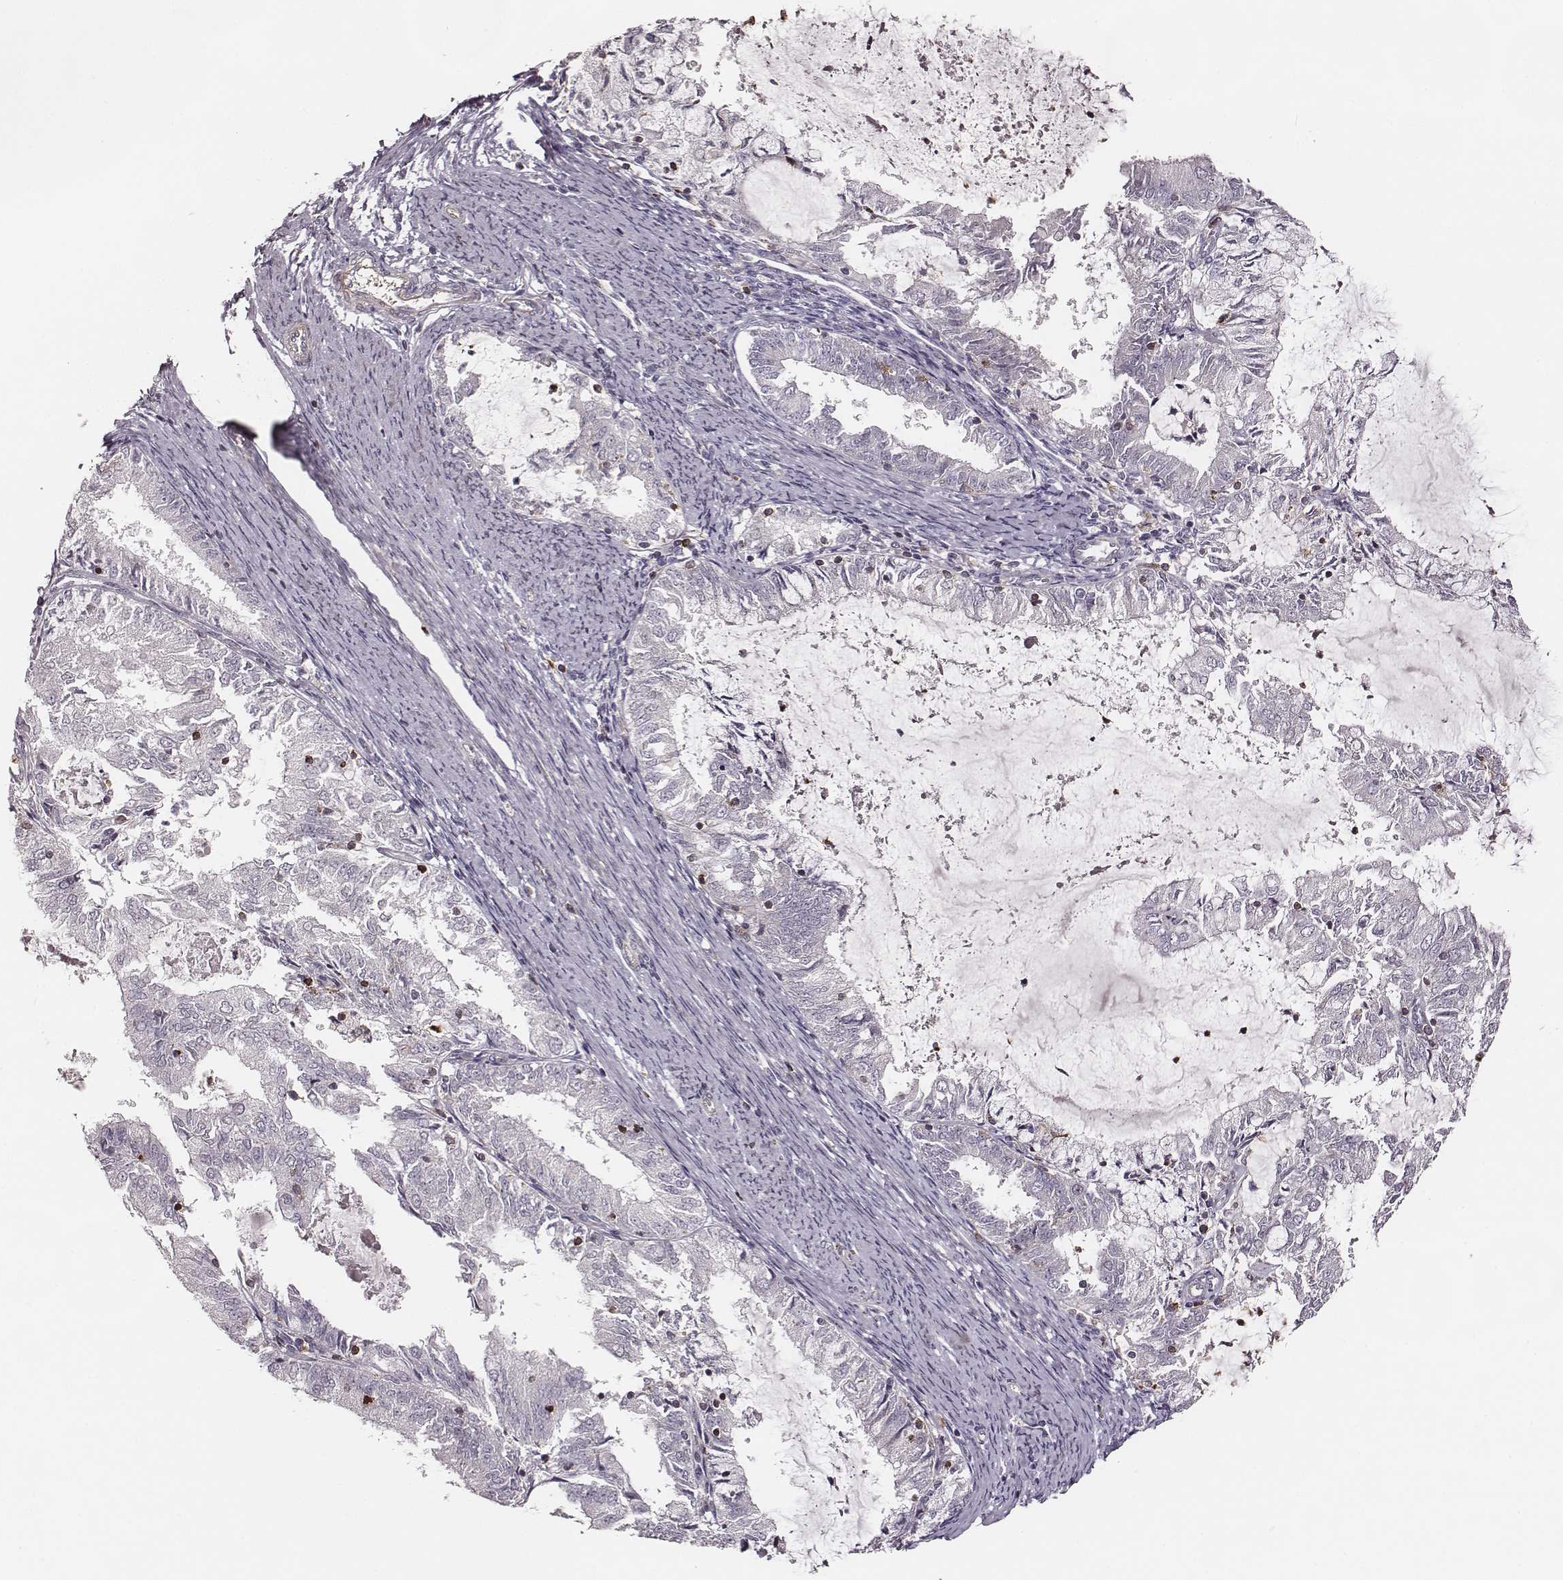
{"staining": {"intensity": "negative", "quantity": "none", "location": "none"}, "tissue": "endometrial cancer", "cell_type": "Tumor cells", "image_type": "cancer", "snomed": [{"axis": "morphology", "description": "Adenocarcinoma, NOS"}, {"axis": "topography", "description": "Endometrium"}], "caption": "A high-resolution histopathology image shows IHC staining of endometrial cancer, which shows no significant expression in tumor cells. Brightfield microscopy of immunohistochemistry (IHC) stained with DAB (3,3'-diaminobenzidine) (brown) and hematoxylin (blue), captured at high magnification.", "gene": "ZYX", "patient": {"sex": "female", "age": 57}}